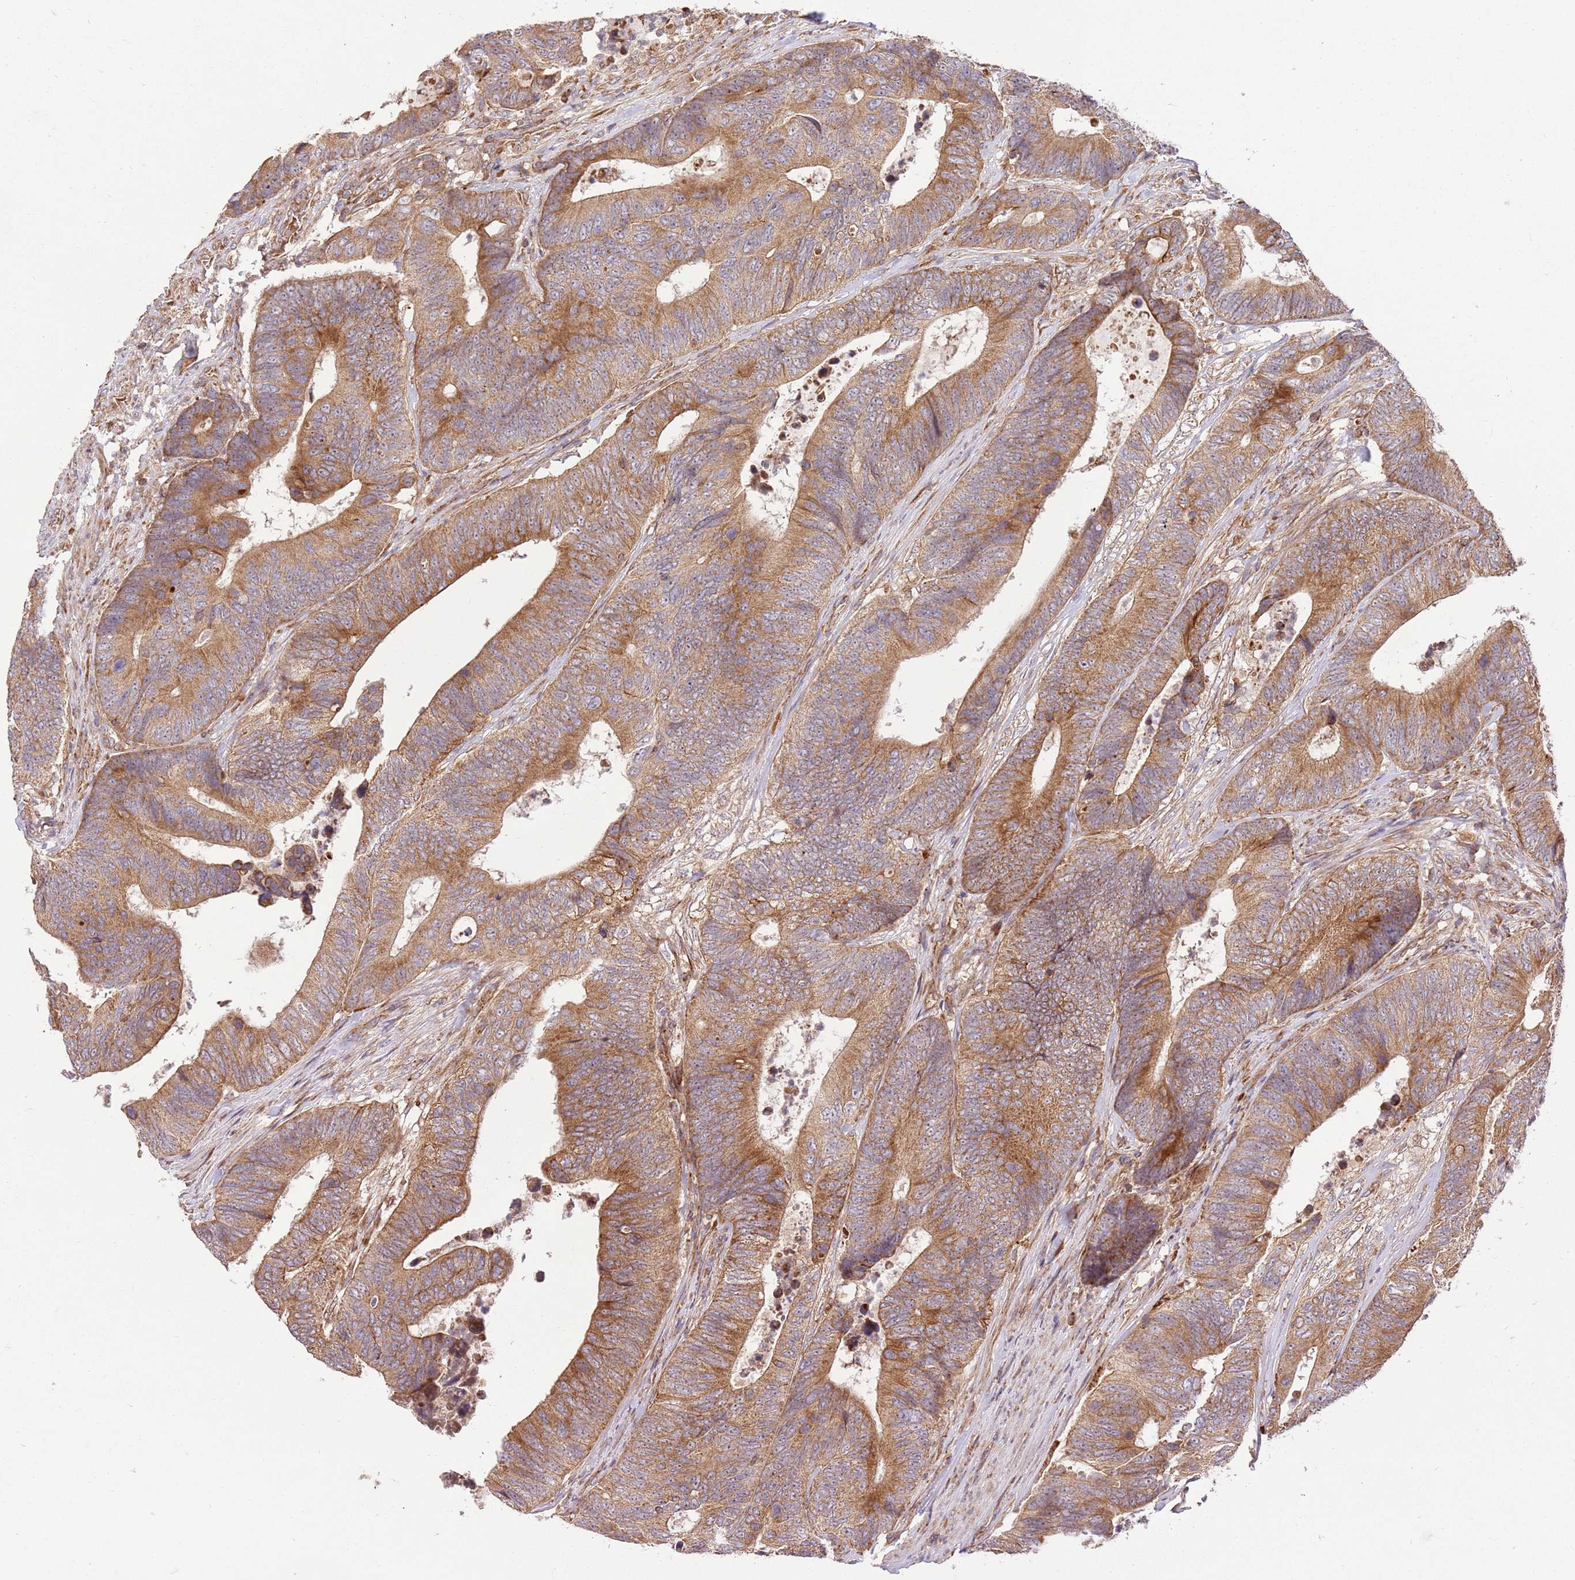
{"staining": {"intensity": "moderate", "quantity": ">75%", "location": "cytoplasmic/membranous"}, "tissue": "colorectal cancer", "cell_type": "Tumor cells", "image_type": "cancer", "snomed": [{"axis": "morphology", "description": "Adenocarcinoma, NOS"}, {"axis": "topography", "description": "Colon"}], "caption": "This image shows colorectal cancer (adenocarcinoma) stained with immunohistochemistry to label a protein in brown. The cytoplasmic/membranous of tumor cells show moderate positivity for the protein. Nuclei are counter-stained blue.", "gene": "SPATA2L", "patient": {"sex": "male", "age": 87}}